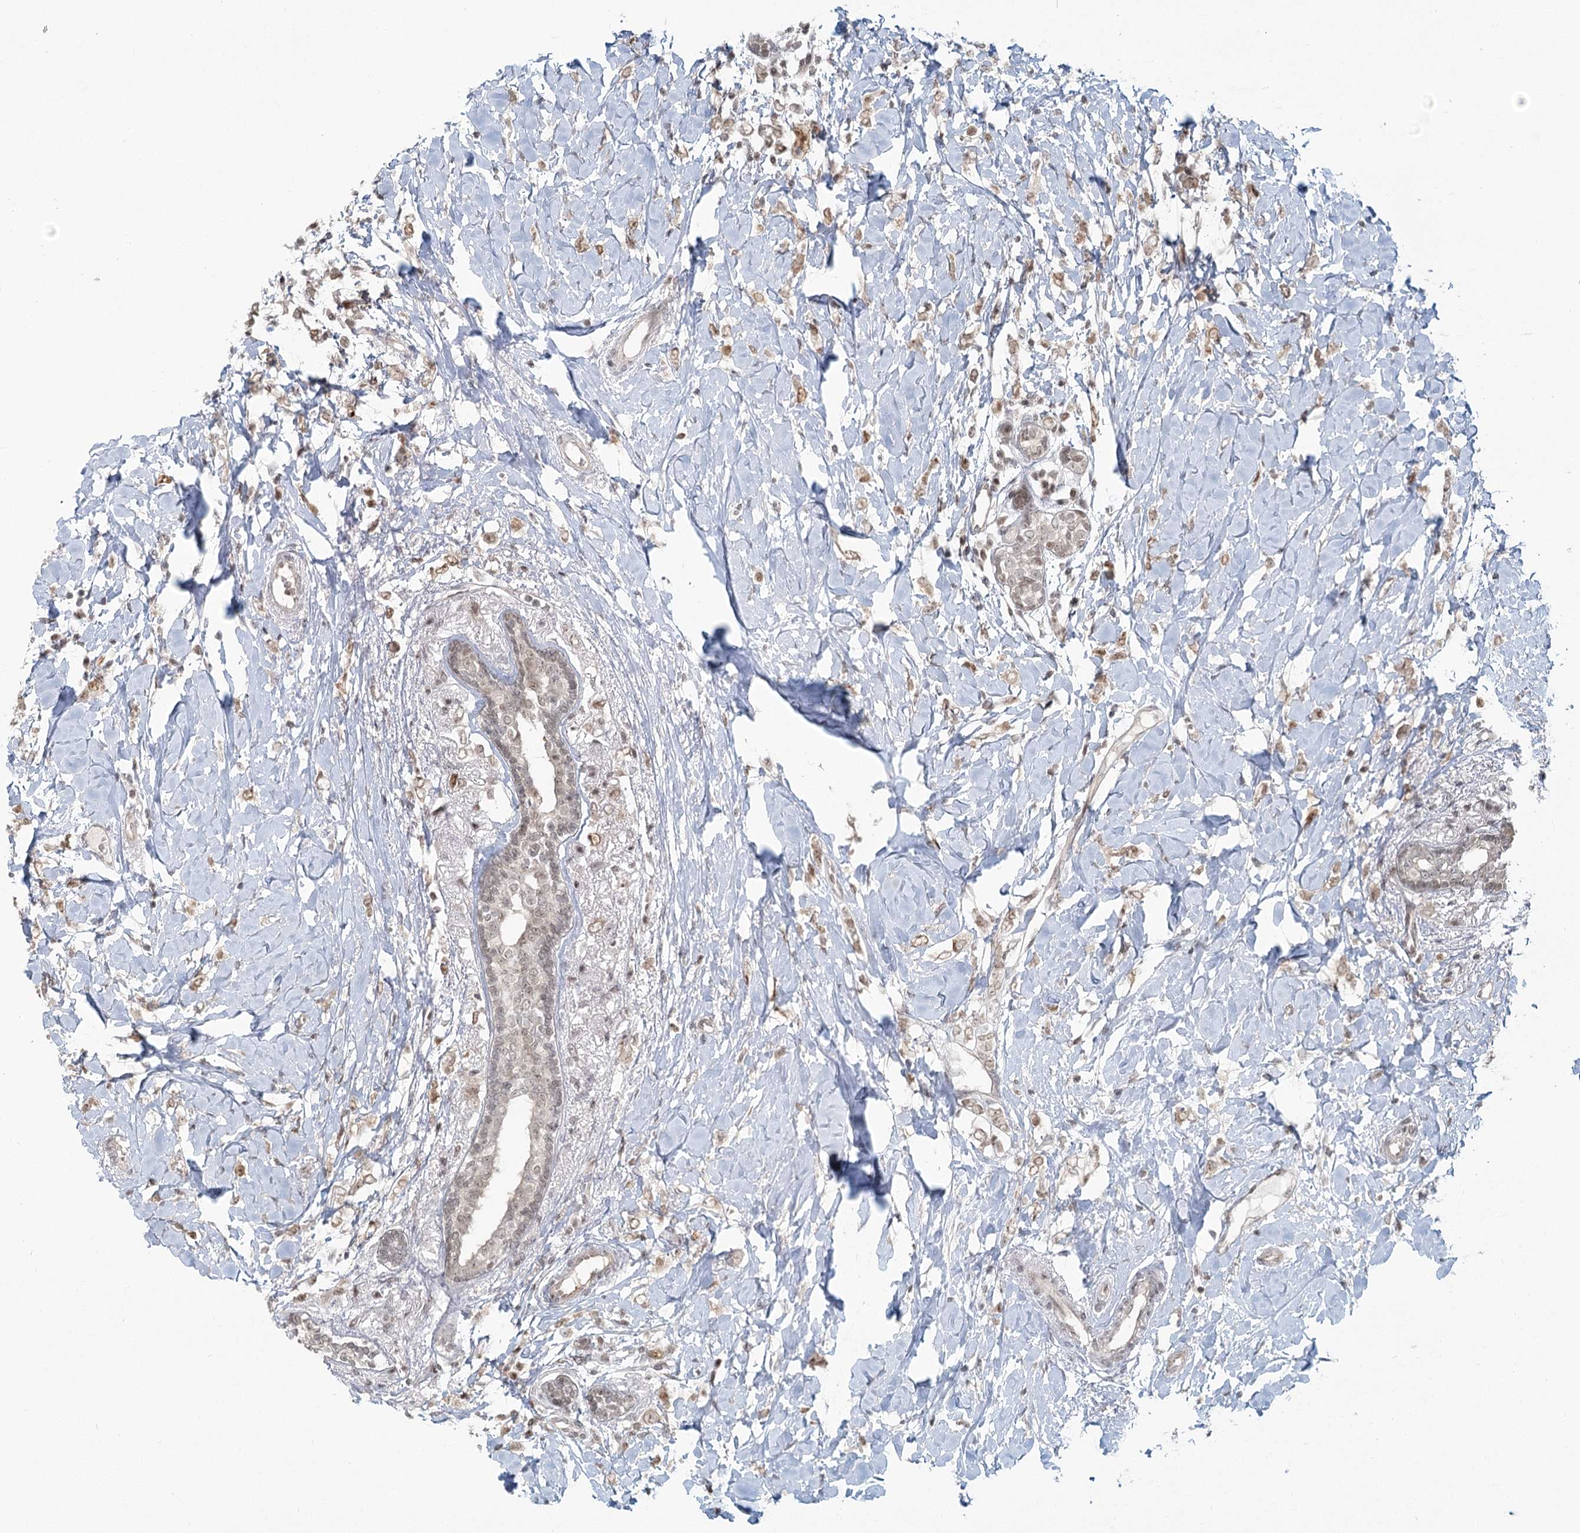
{"staining": {"intensity": "weak", "quantity": ">75%", "location": "nuclear"}, "tissue": "breast cancer", "cell_type": "Tumor cells", "image_type": "cancer", "snomed": [{"axis": "morphology", "description": "Normal tissue, NOS"}, {"axis": "morphology", "description": "Lobular carcinoma"}, {"axis": "topography", "description": "Breast"}], "caption": "Breast cancer was stained to show a protein in brown. There is low levels of weak nuclear staining in approximately >75% of tumor cells.", "gene": "R3HCC1L", "patient": {"sex": "female", "age": 47}}